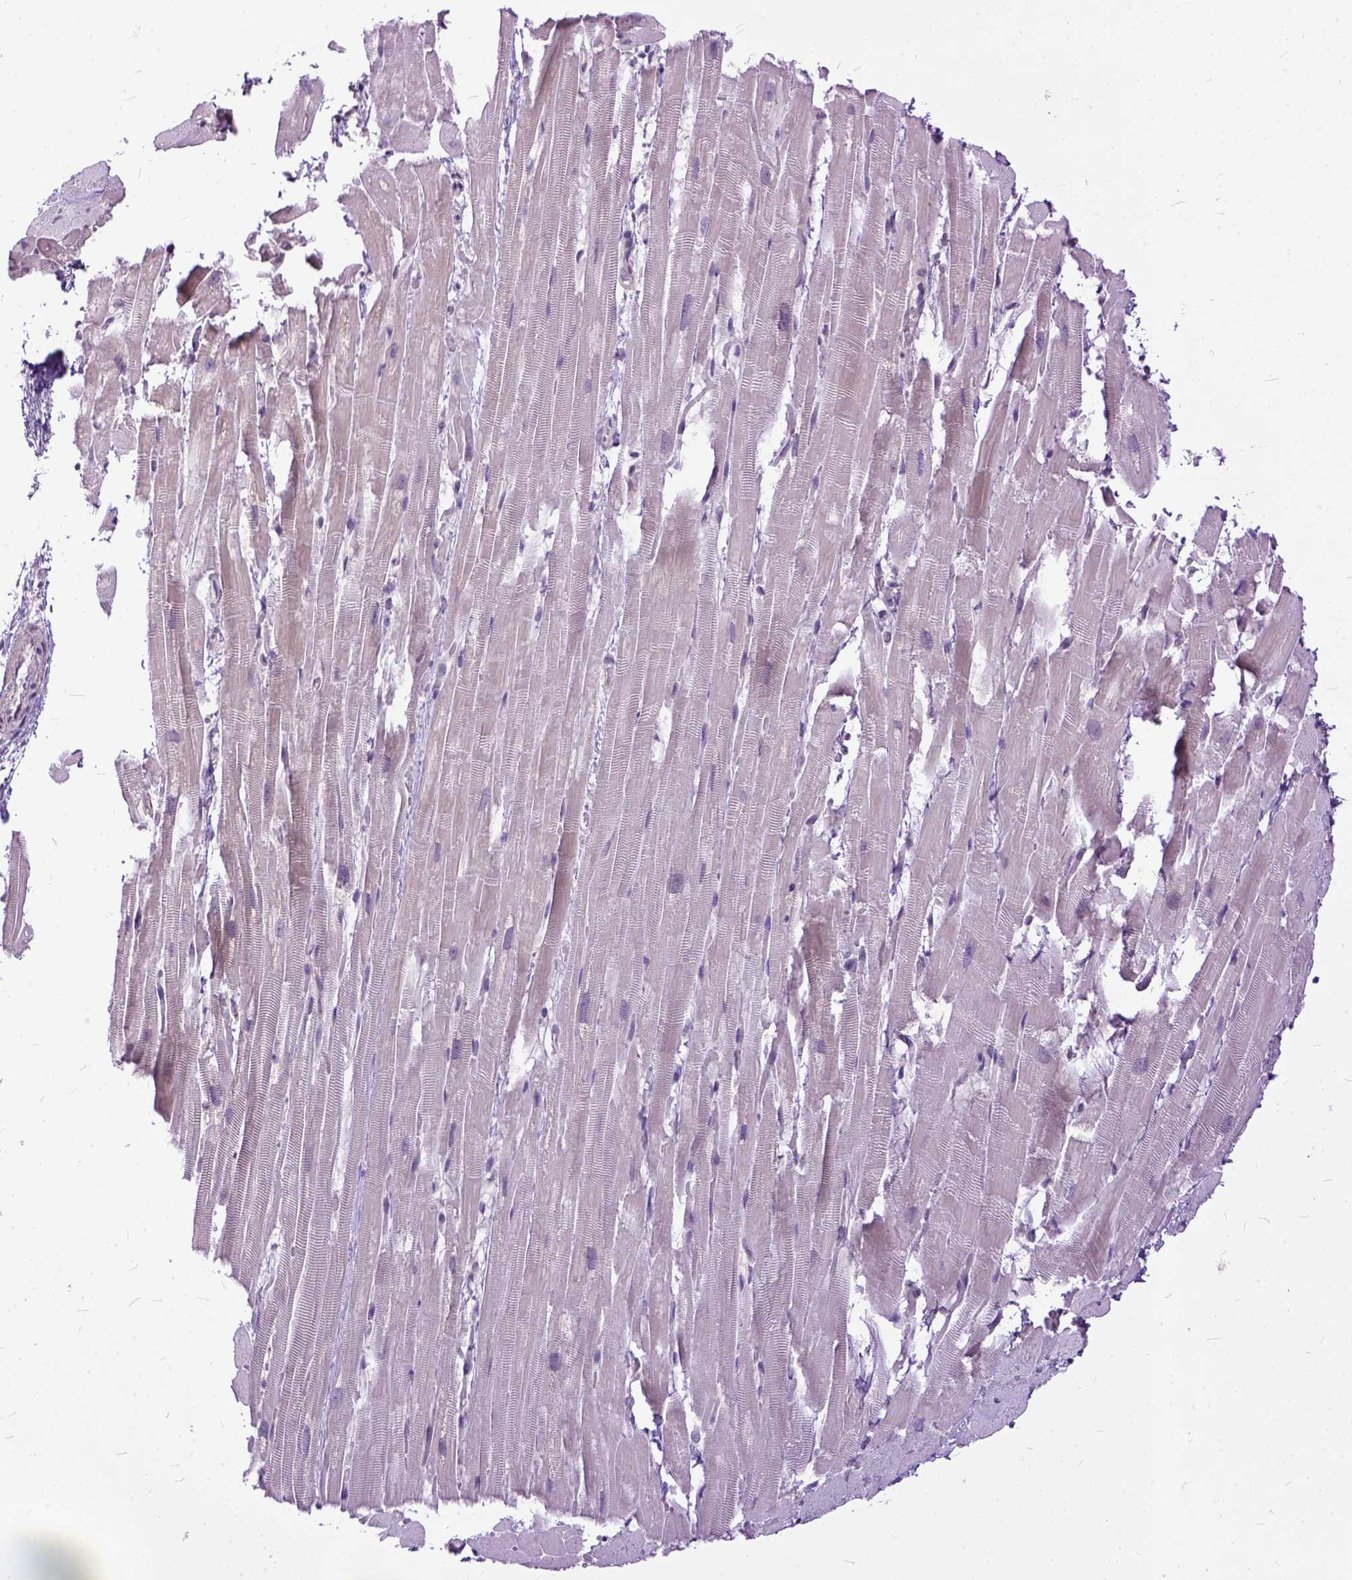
{"staining": {"intensity": "negative", "quantity": "none", "location": "none"}, "tissue": "heart muscle", "cell_type": "Cardiomyocytes", "image_type": "normal", "snomed": [{"axis": "morphology", "description": "Normal tissue, NOS"}, {"axis": "topography", "description": "Heart"}], "caption": "Heart muscle stained for a protein using immunohistochemistry exhibits no staining cardiomyocytes.", "gene": "TCEAL7", "patient": {"sex": "male", "age": 37}}